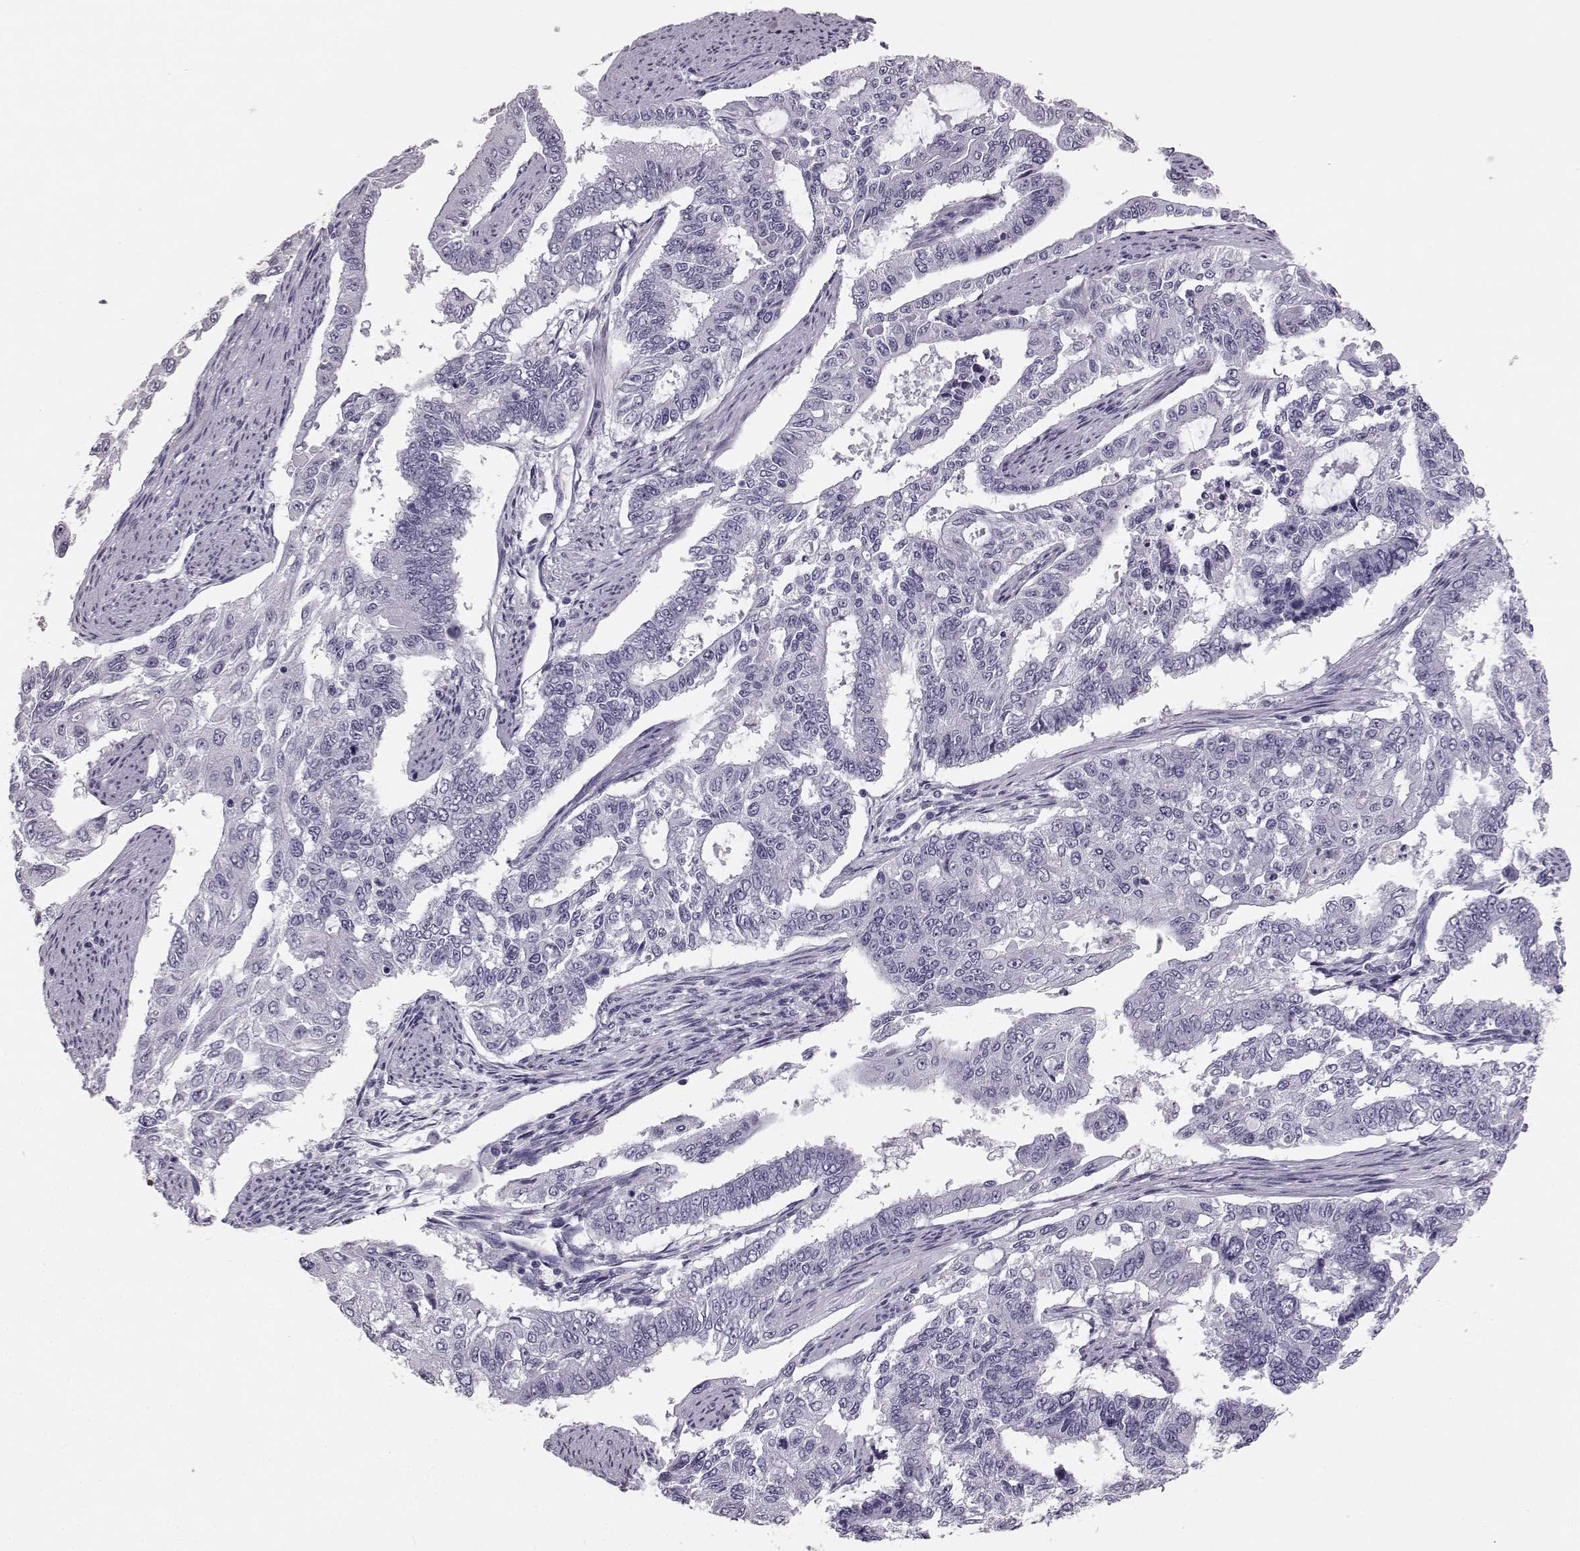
{"staining": {"intensity": "negative", "quantity": "none", "location": "none"}, "tissue": "endometrial cancer", "cell_type": "Tumor cells", "image_type": "cancer", "snomed": [{"axis": "morphology", "description": "Adenocarcinoma, NOS"}, {"axis": "topography", "description": "Uterus"}], "caption": "This is an immunohistochemistry histopathology image of adenocarcinoma (endometrial). There is no staining in tumor cells.", "gene": "BFSP2", "patient": {"sex": "female", "age": 59}}